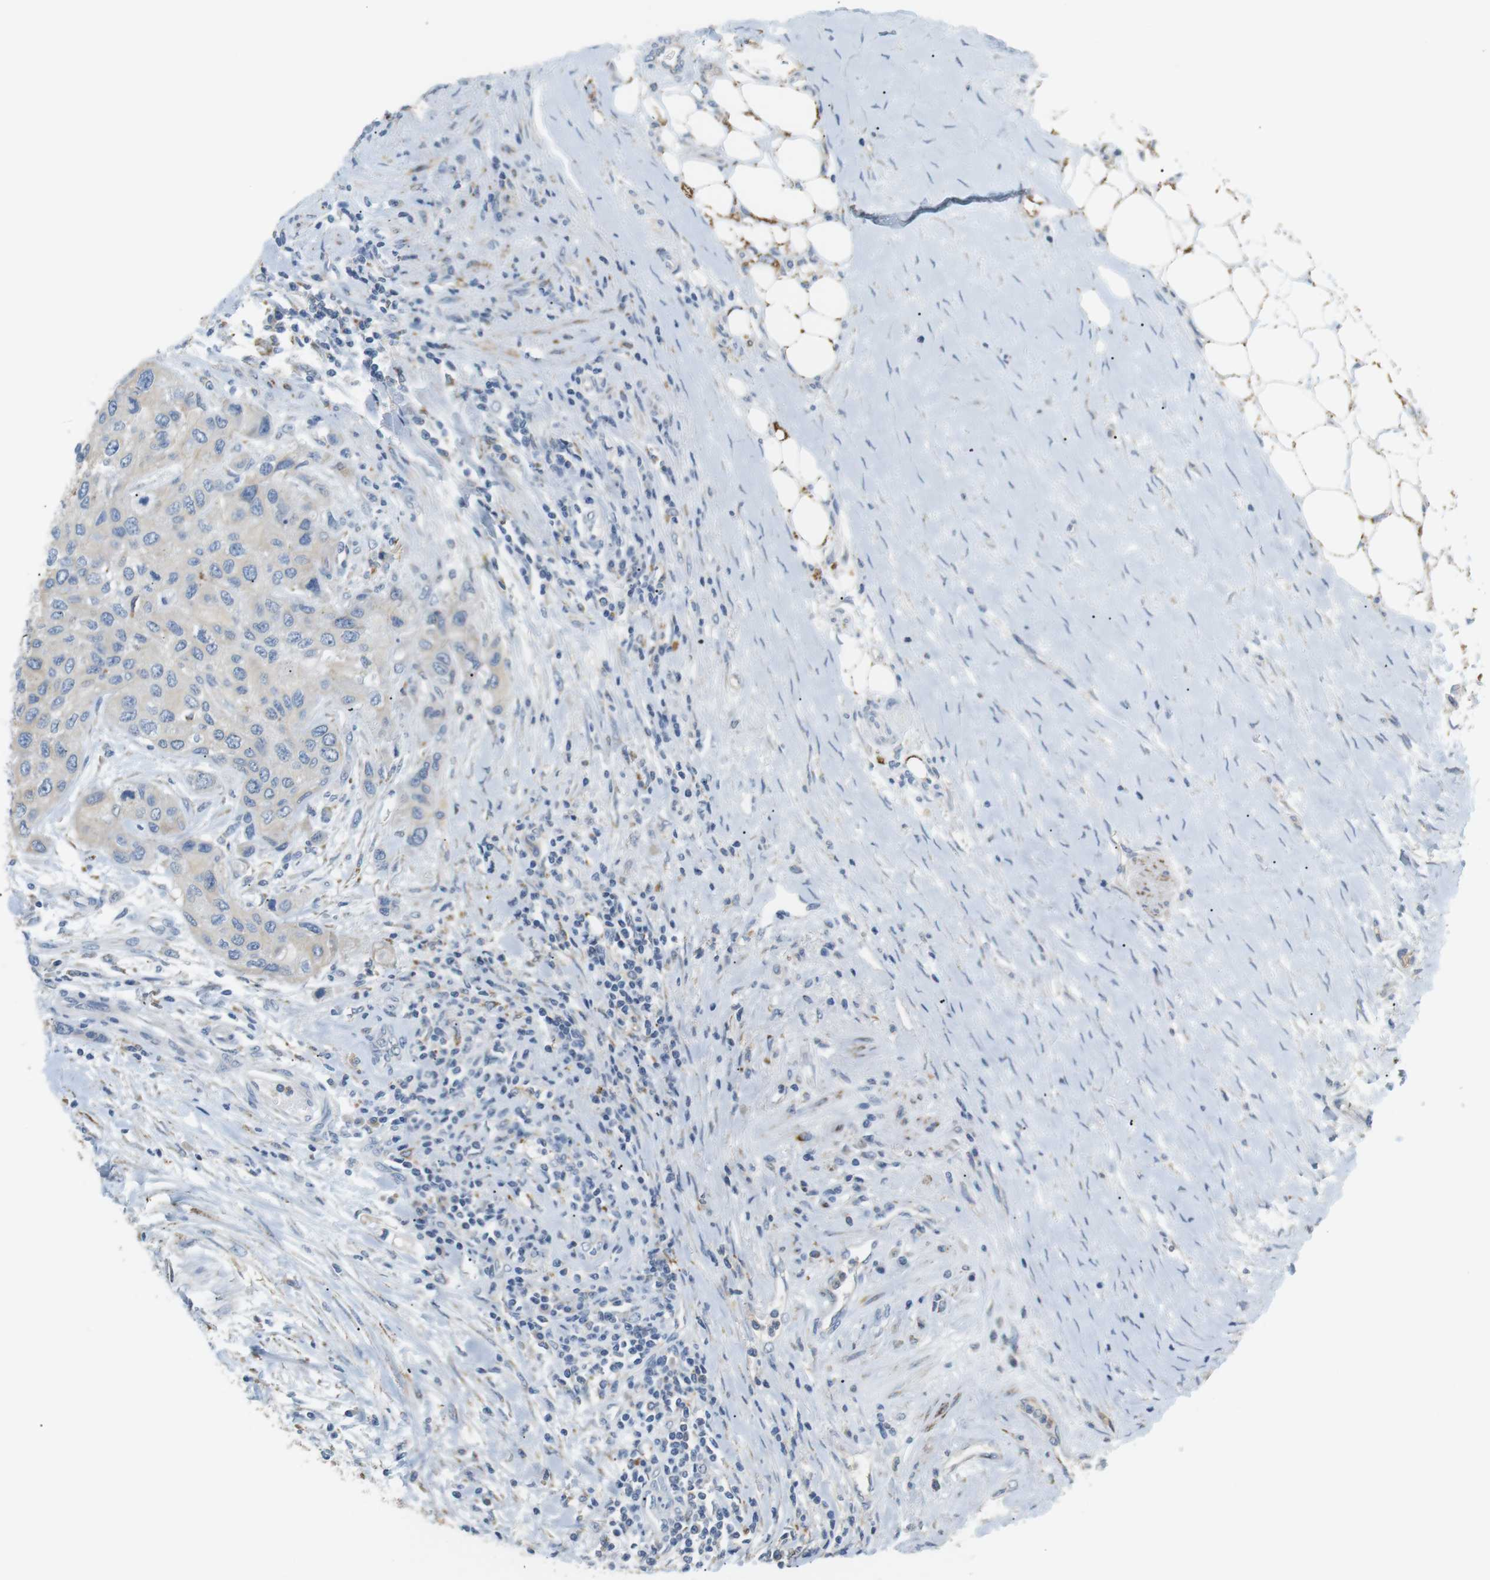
{"staining": {"intensity": "weak", "quantity": "<25%", "location": "cytoplasmic/membranous"}, "tissue": "urothelial cancer", "cell_type": "Tumor cells", "image_type": "cancer", "snomed": [{"axis": "morphology", "description": "Urothelial carcinoma, High grade"}, {"axis": "topography", "description": "Urinary bladder"}], "caption": "Urothelial carcinoma (high-grade) was stained to show a protein in brown. There is no significant expression in tumor cells.", "gene": "CD300E", "patient": {"sex": "female", "age": 56}}